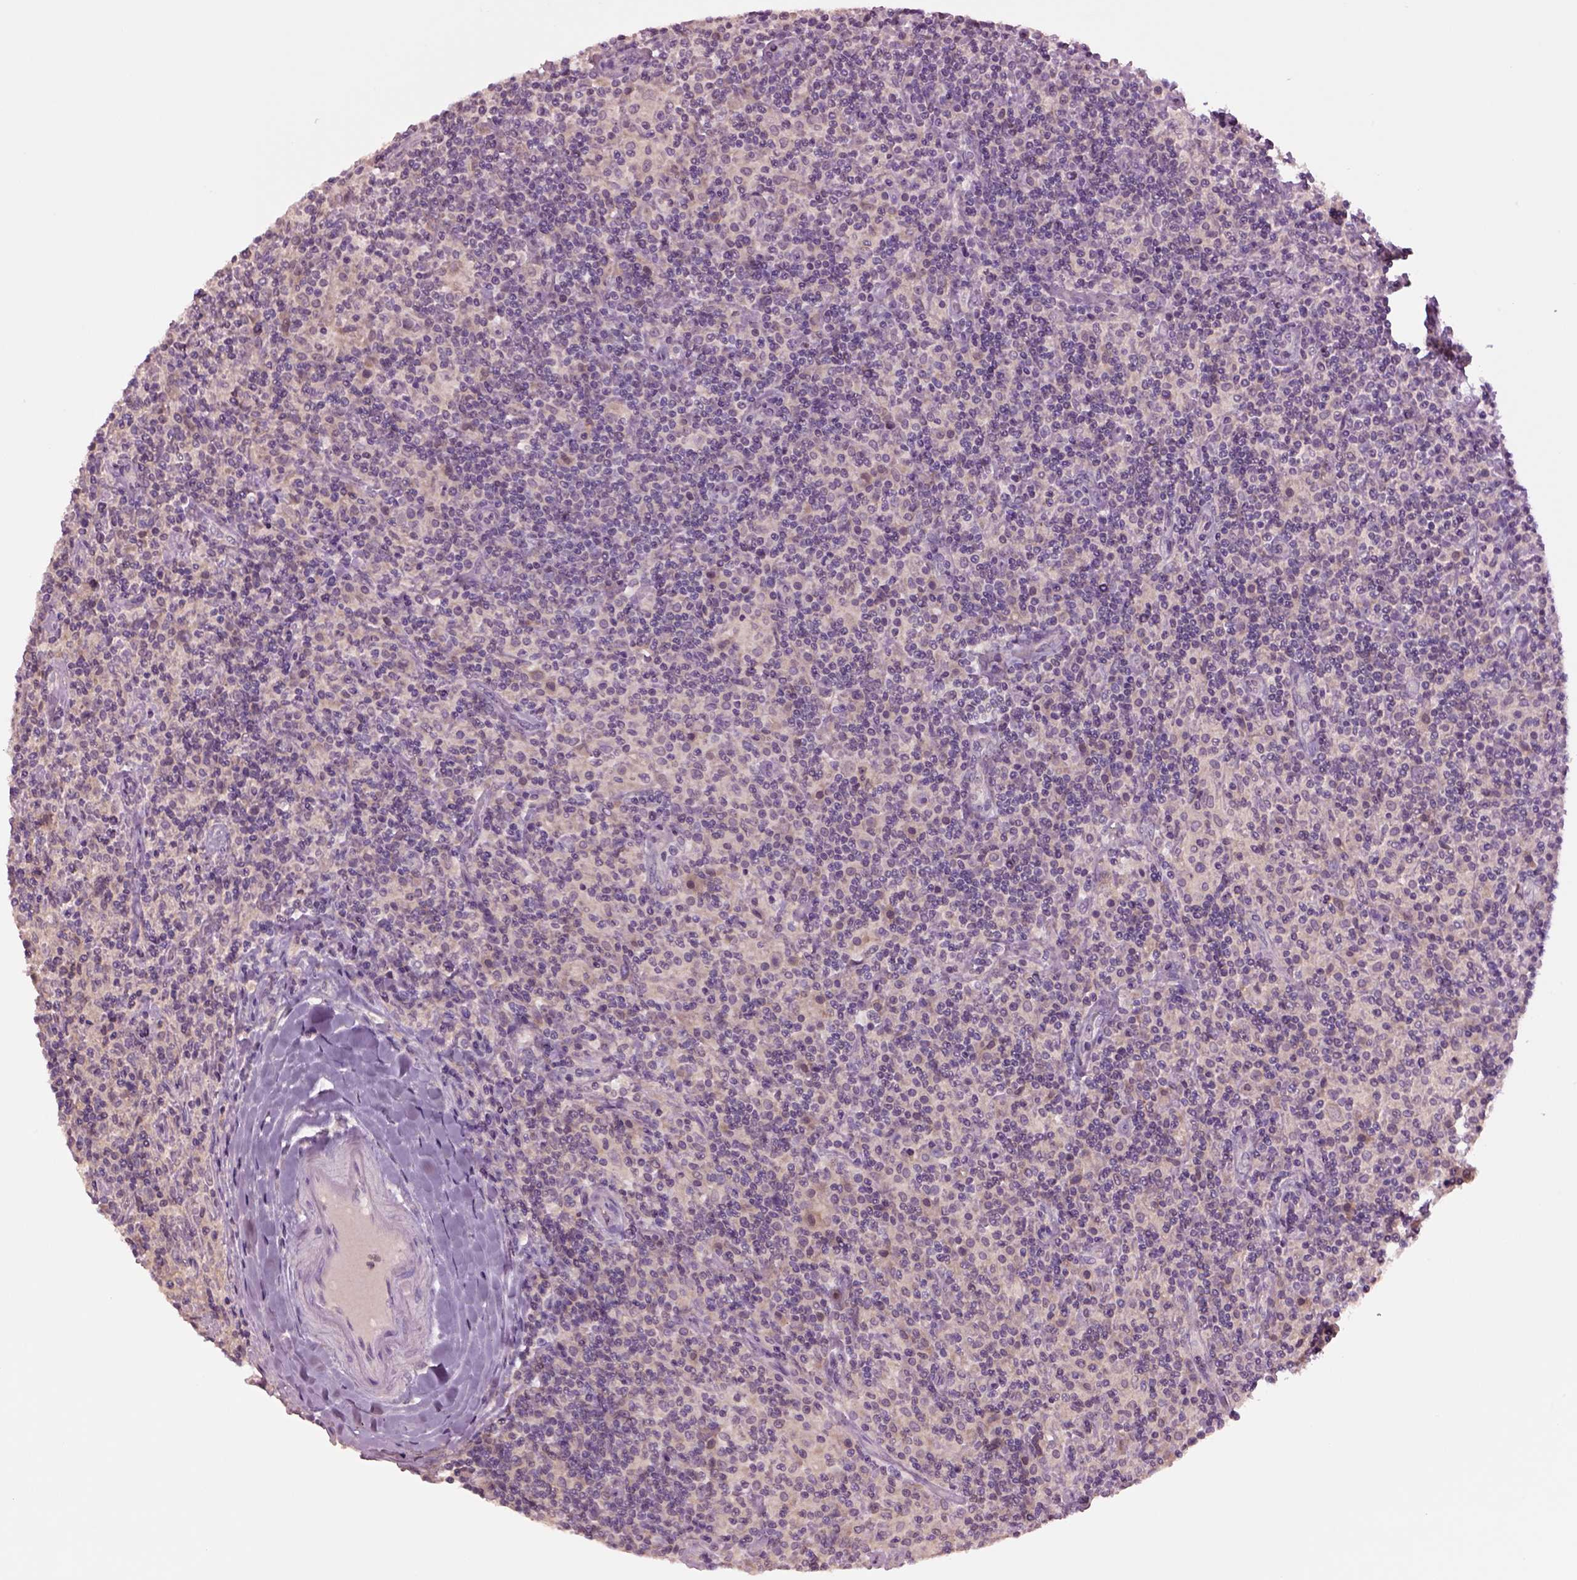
{"staining": {"intensity": "negative", "quantity": "none", "location": "none"}, "tissue": "lymphoma", "cell_type": "Tumor cells", "image_type": "cancer", "snomed": [{"axis": "morphology", "description": "Hodgkin's disease, NOS"}, {"axis": "topography", "description": "Lymph node"}], "caption": "Protein analysis of Hodgkin's disease displays no significant positivity in tumor cells.", "gene": "CLPSL1", "patient": {"sex": "male", "age": 70}}